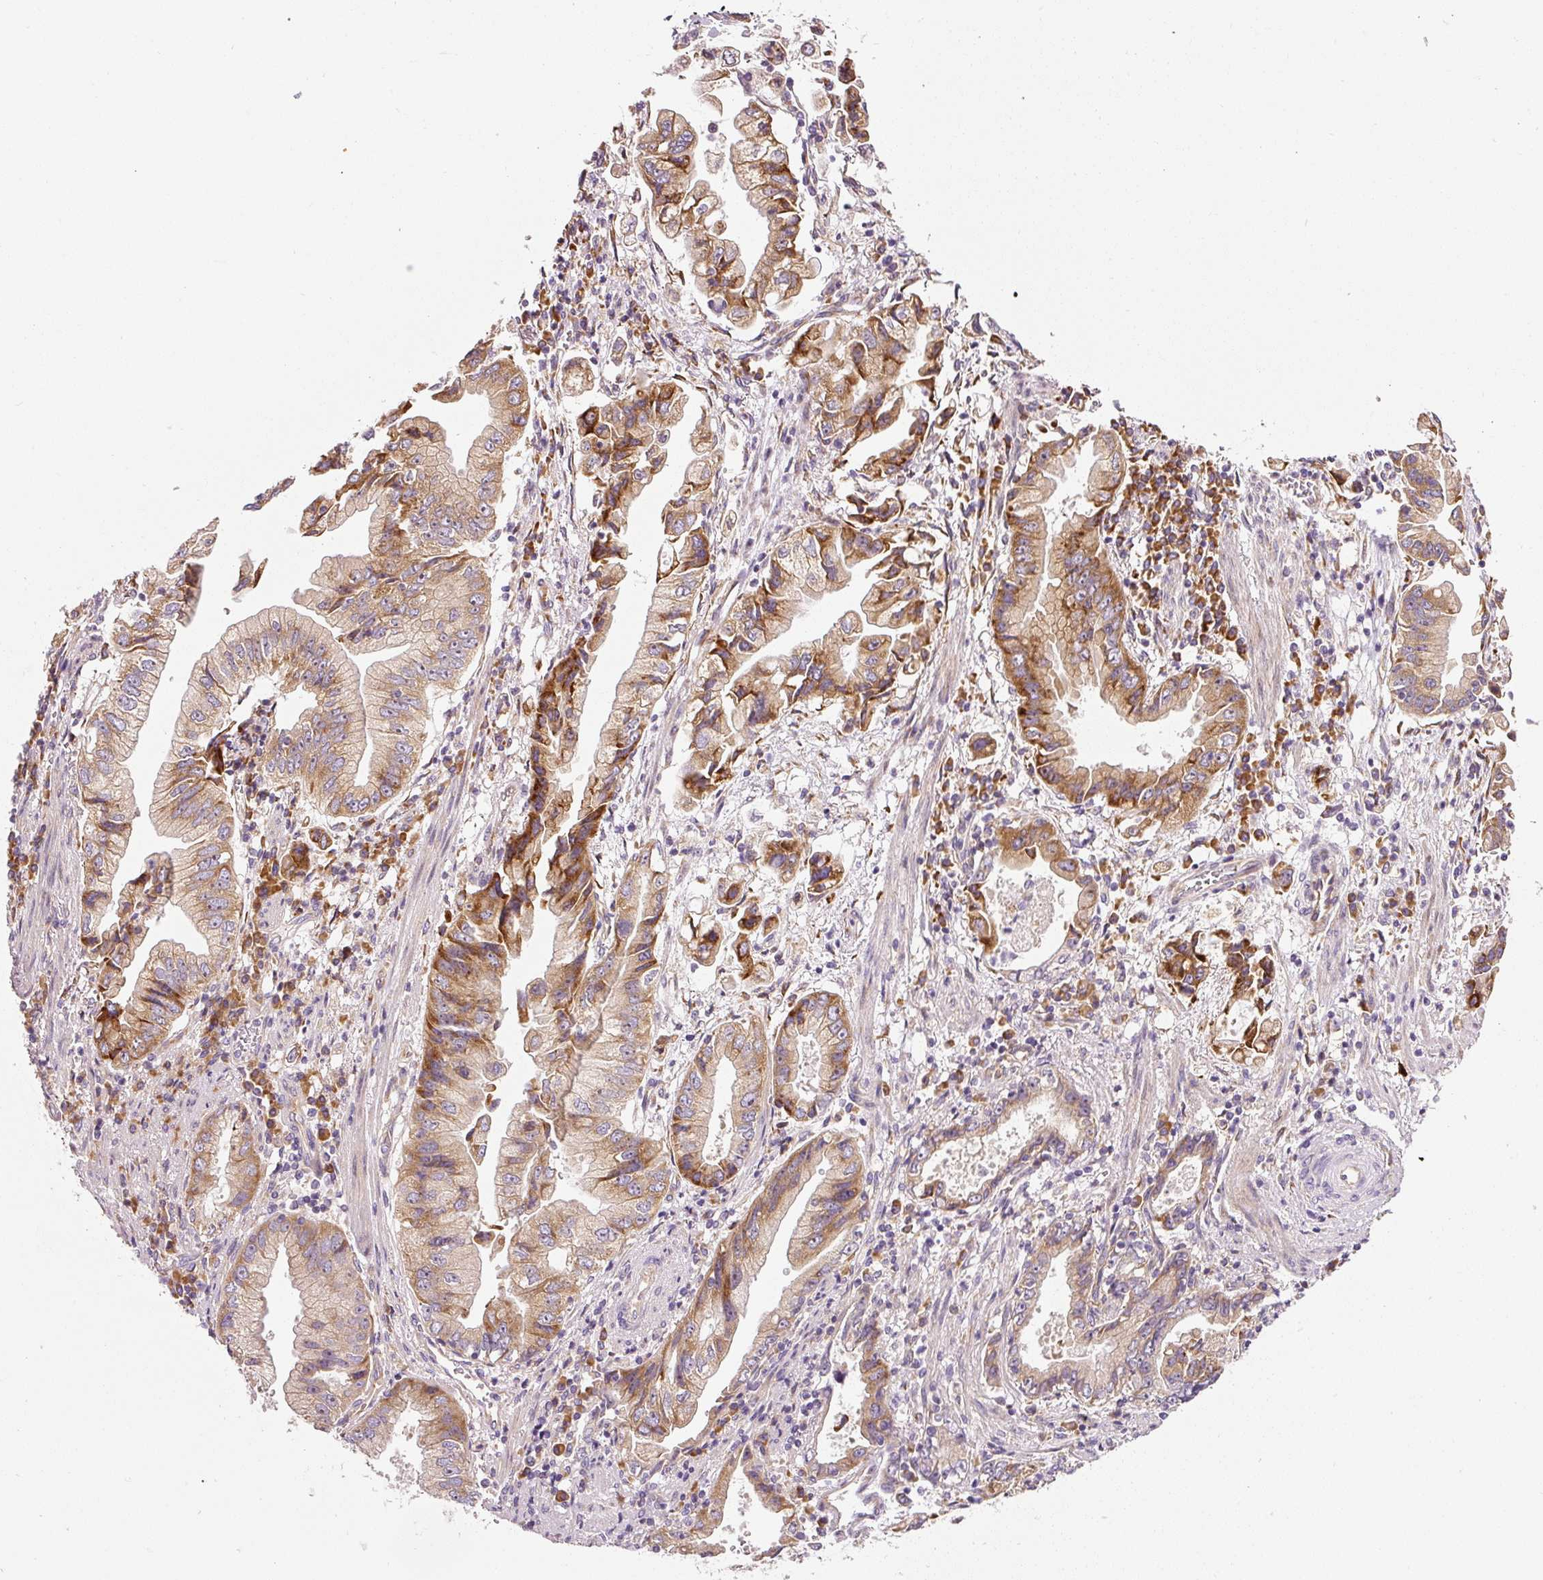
{"staining": {"intensity": "strong", "quantity": ">75%", "location": "cytoplasmic/membranous"}, "tissue": "stomach cancer", "cell_type": "Tumor cells", "image_type": "cancer", "snomed": [{"axis": "morphology", "description": "Adenocarcinoma, NOS"}, {"axis": "topography", "description": "Stomach"}], "caption": "Human adenocarcinoma (stomach) stained with a protein marker reveals strong staining in tumor cells.", "gene": "RPL10A", "patient": {"sex": "male", "age": 62}}